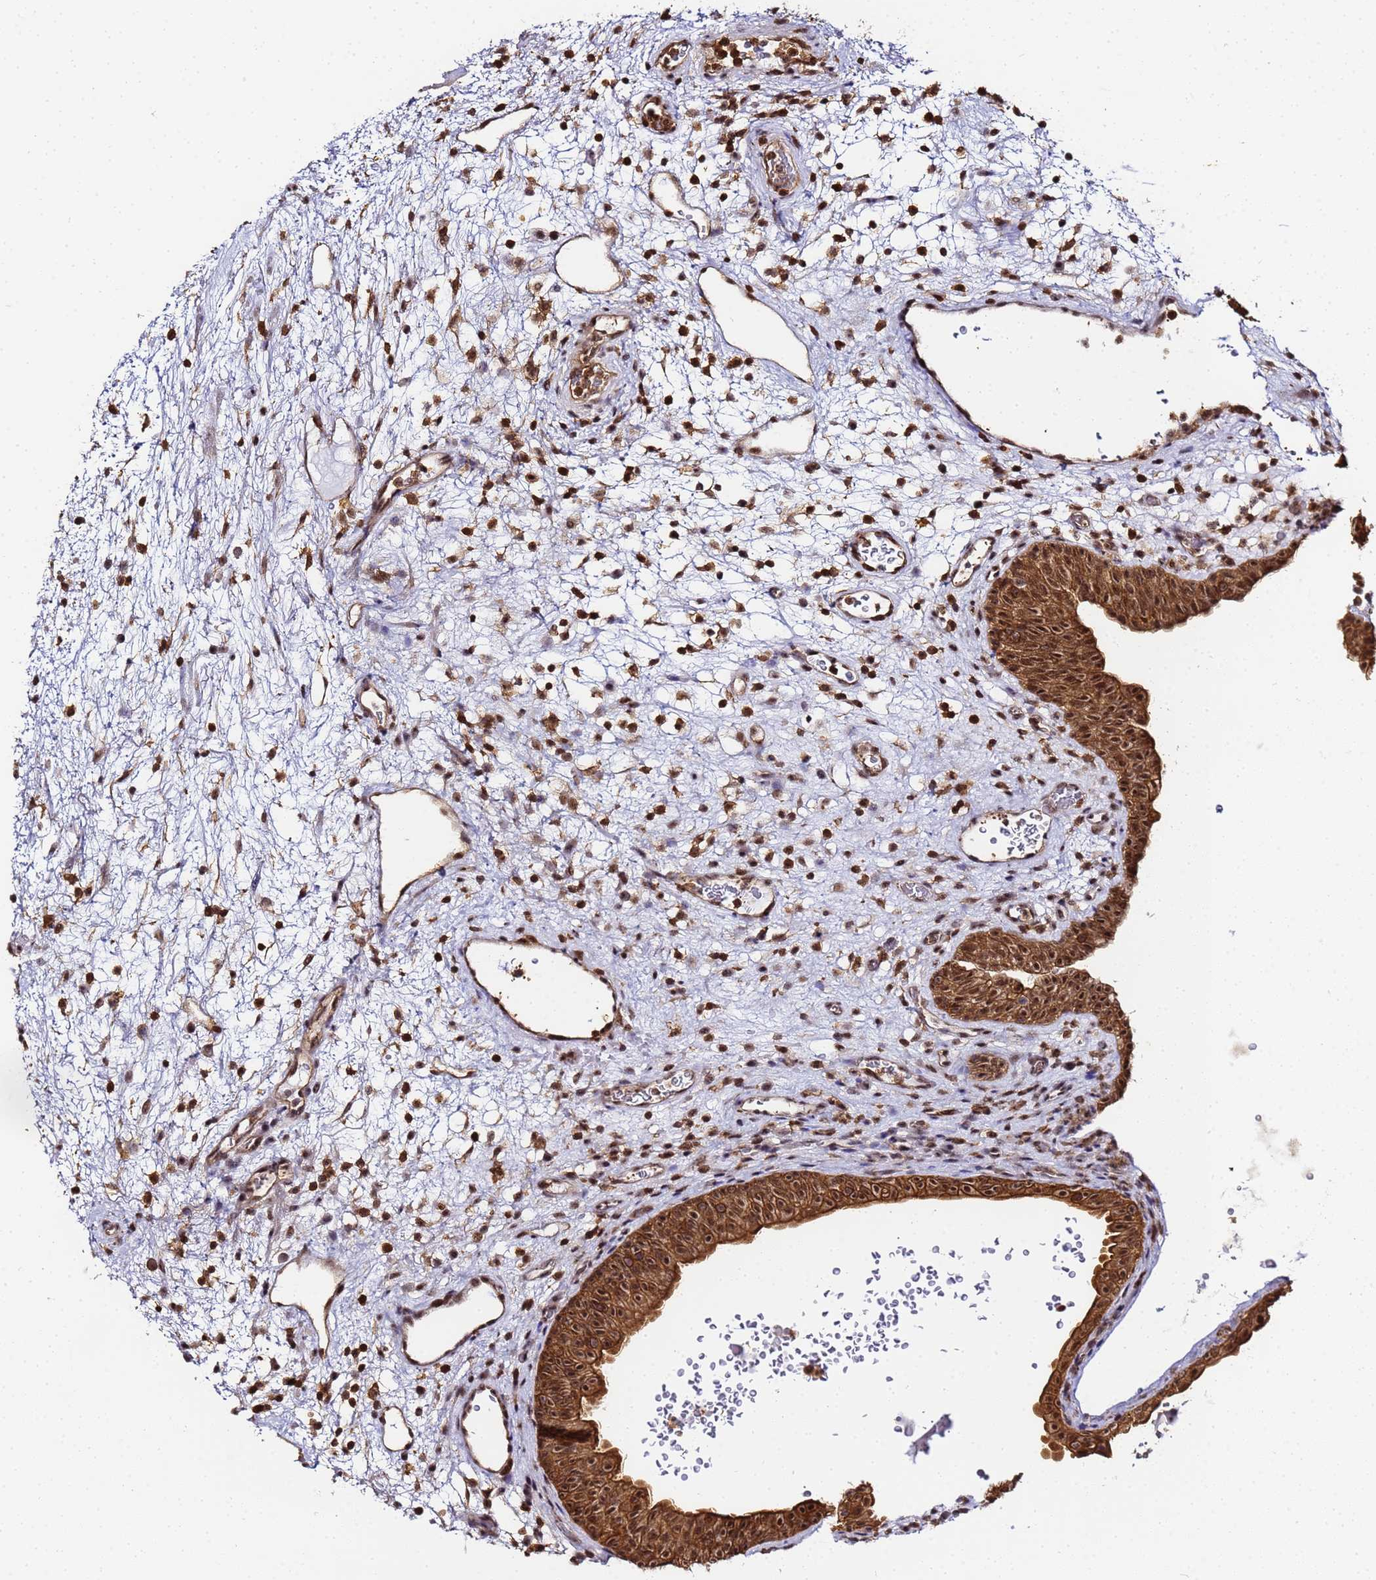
{"staining": {"intensity": "strong", "quantity": ">75%", "location": "cytoplasmic/membranous,nuclear"}, "tissue": "urinary bladder", "cell_type": "Urothelial cells", "image_type": "normal", "snomed": [{"axis": "morphology", "description": "Normal tissue, NOS"}, {"axis": "topography", "description": "Urinary bladder"}], "caption": "Brown immunohistochemical staining in benign human urinary bladder shows strong cytoplasmic/membranous,nuclear expression in about >75% of urothelial cells.", "gene": "PPP4C", "patient": {"sex": "male", "age": 71}}